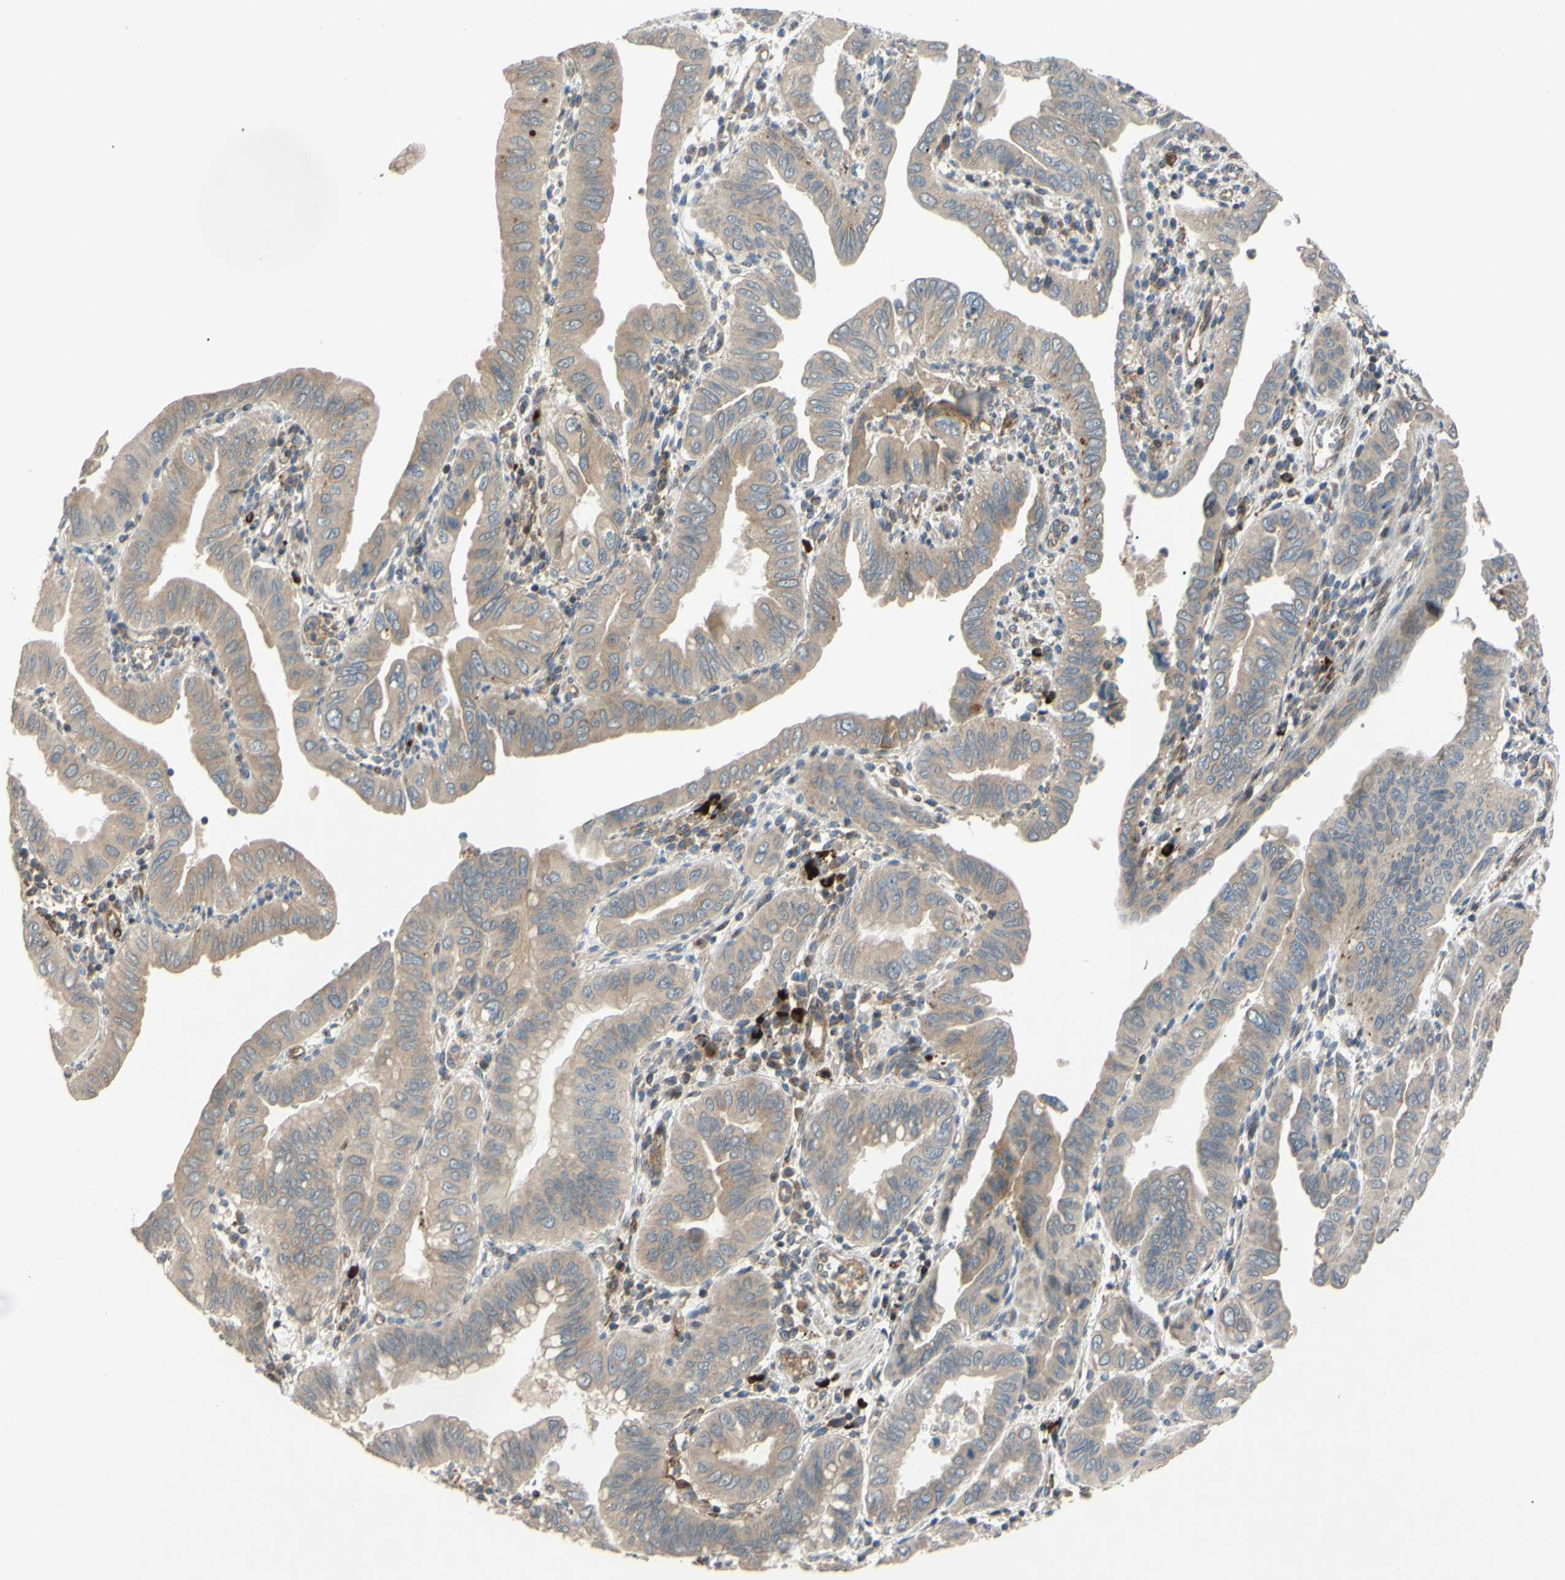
{"staining": {"intensity": "weak", "quantity": ">75%", "location": "cytoplasmic/membranous"}, "tissue": "pancreatic cancer", "cell_type": "Tumor cells", "image_type": "cancer", "snomed": [{"axis": "morphology", "description": "Normal tissue, NOS"}, {"axis": "topography", "description": "Lymph node"}], "caption": "Pancreatic cancer stained with DAB (3,3'-diaminobenzidine) immunohistochemistry reveals low levels of weak cytoplasmic/membranous positivity in about >75% of tumor cells.", "gene": "SPTLC1", "patient": {"sex": "male", "age": 50}}